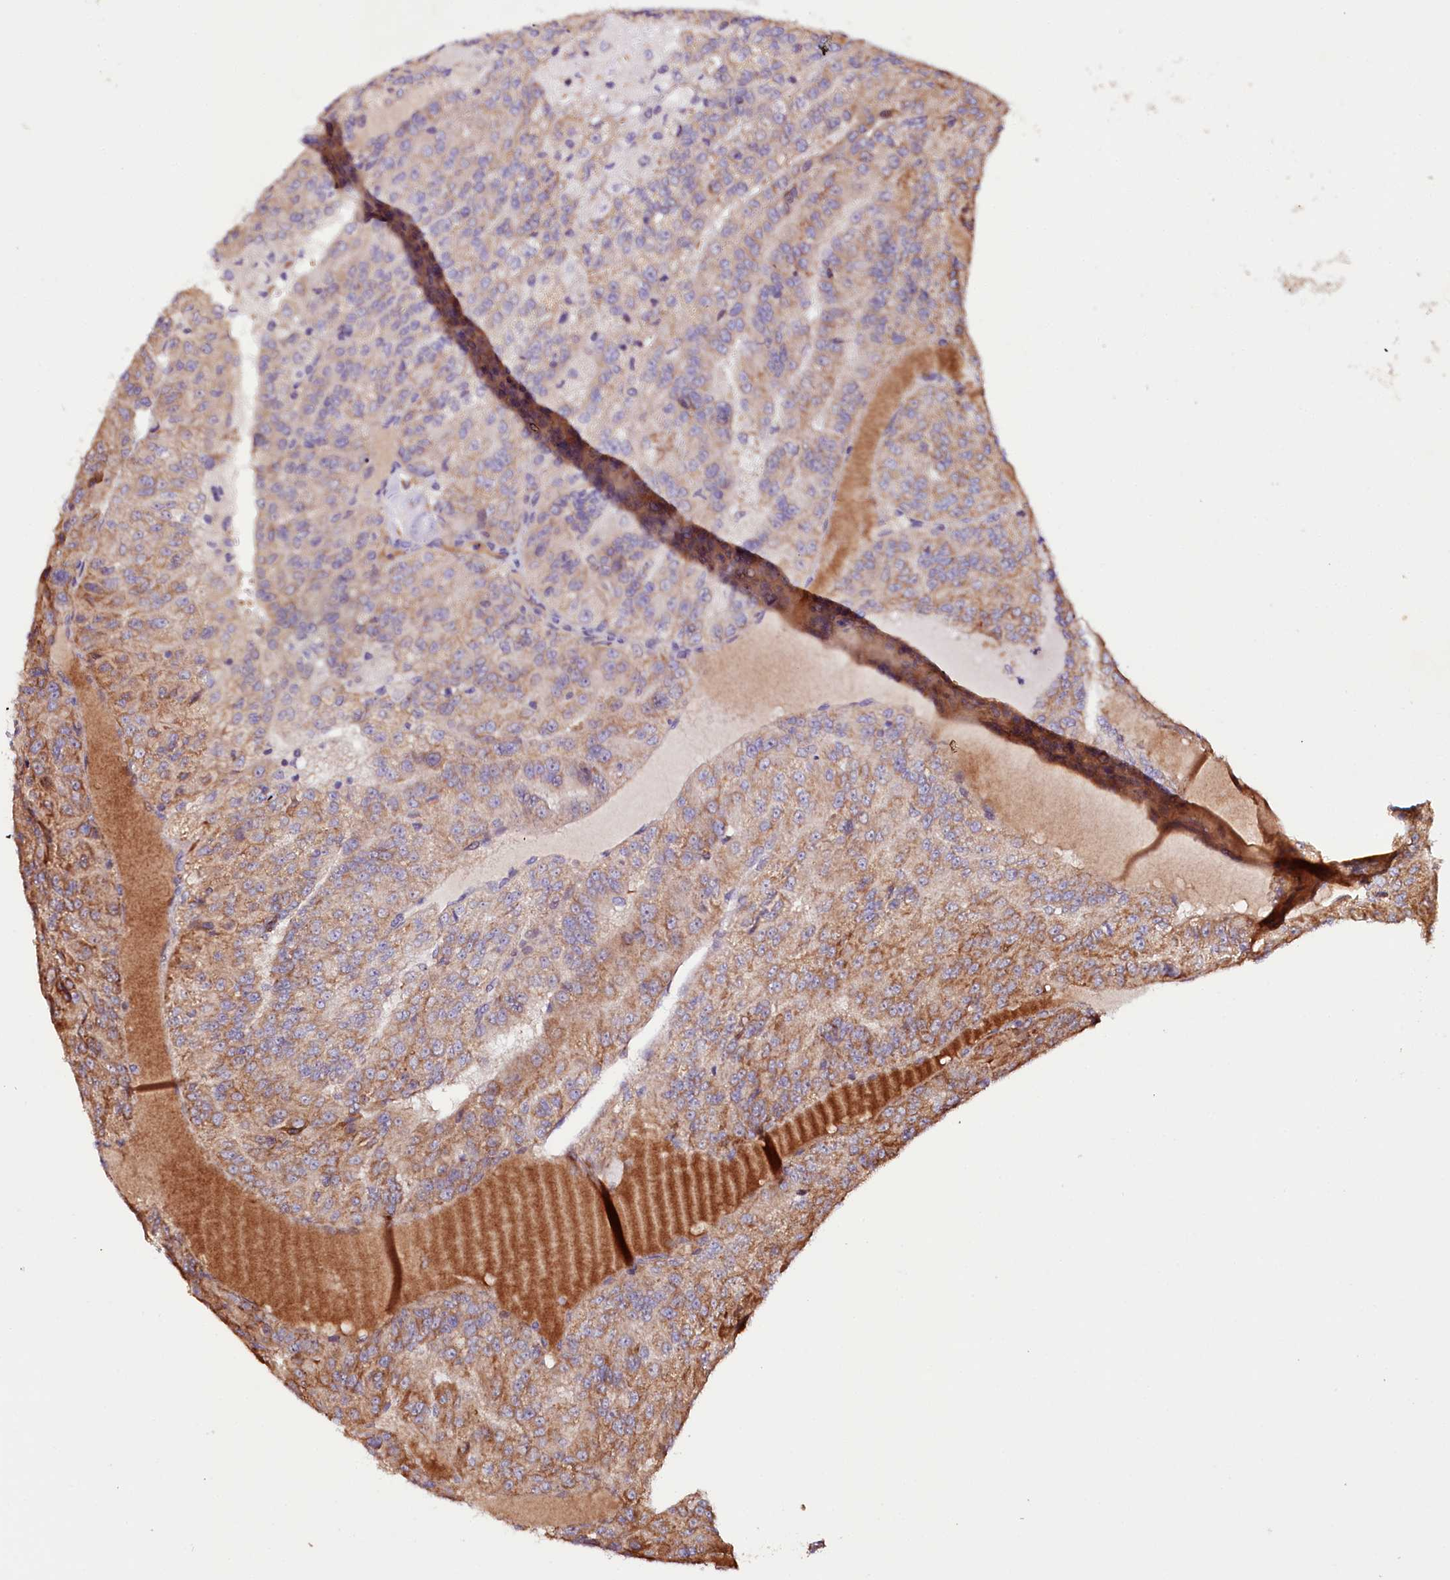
{"staining": {"intensity": "moderate", "quantity": ">75%", "location": "cytoplasmic/membranous"}, "tissue": "renal cancer", "cell_type": "Tumor cells", "image_type": "cancer", "snomed": [{"axis": "morphology", "description": "Adenocarcinoma, NOS"}, {"axis": "topography", "description": "Kidney"}], "caption": "Immunohistochemical staining of renal cancer (adenocarcinoma) demonstrates medium levels of moderate cytoplasmic/membranous protein staining in about >75% of tumor cells.", "gene": "ST7", "patient": {"sex": "female", "age": 63}}